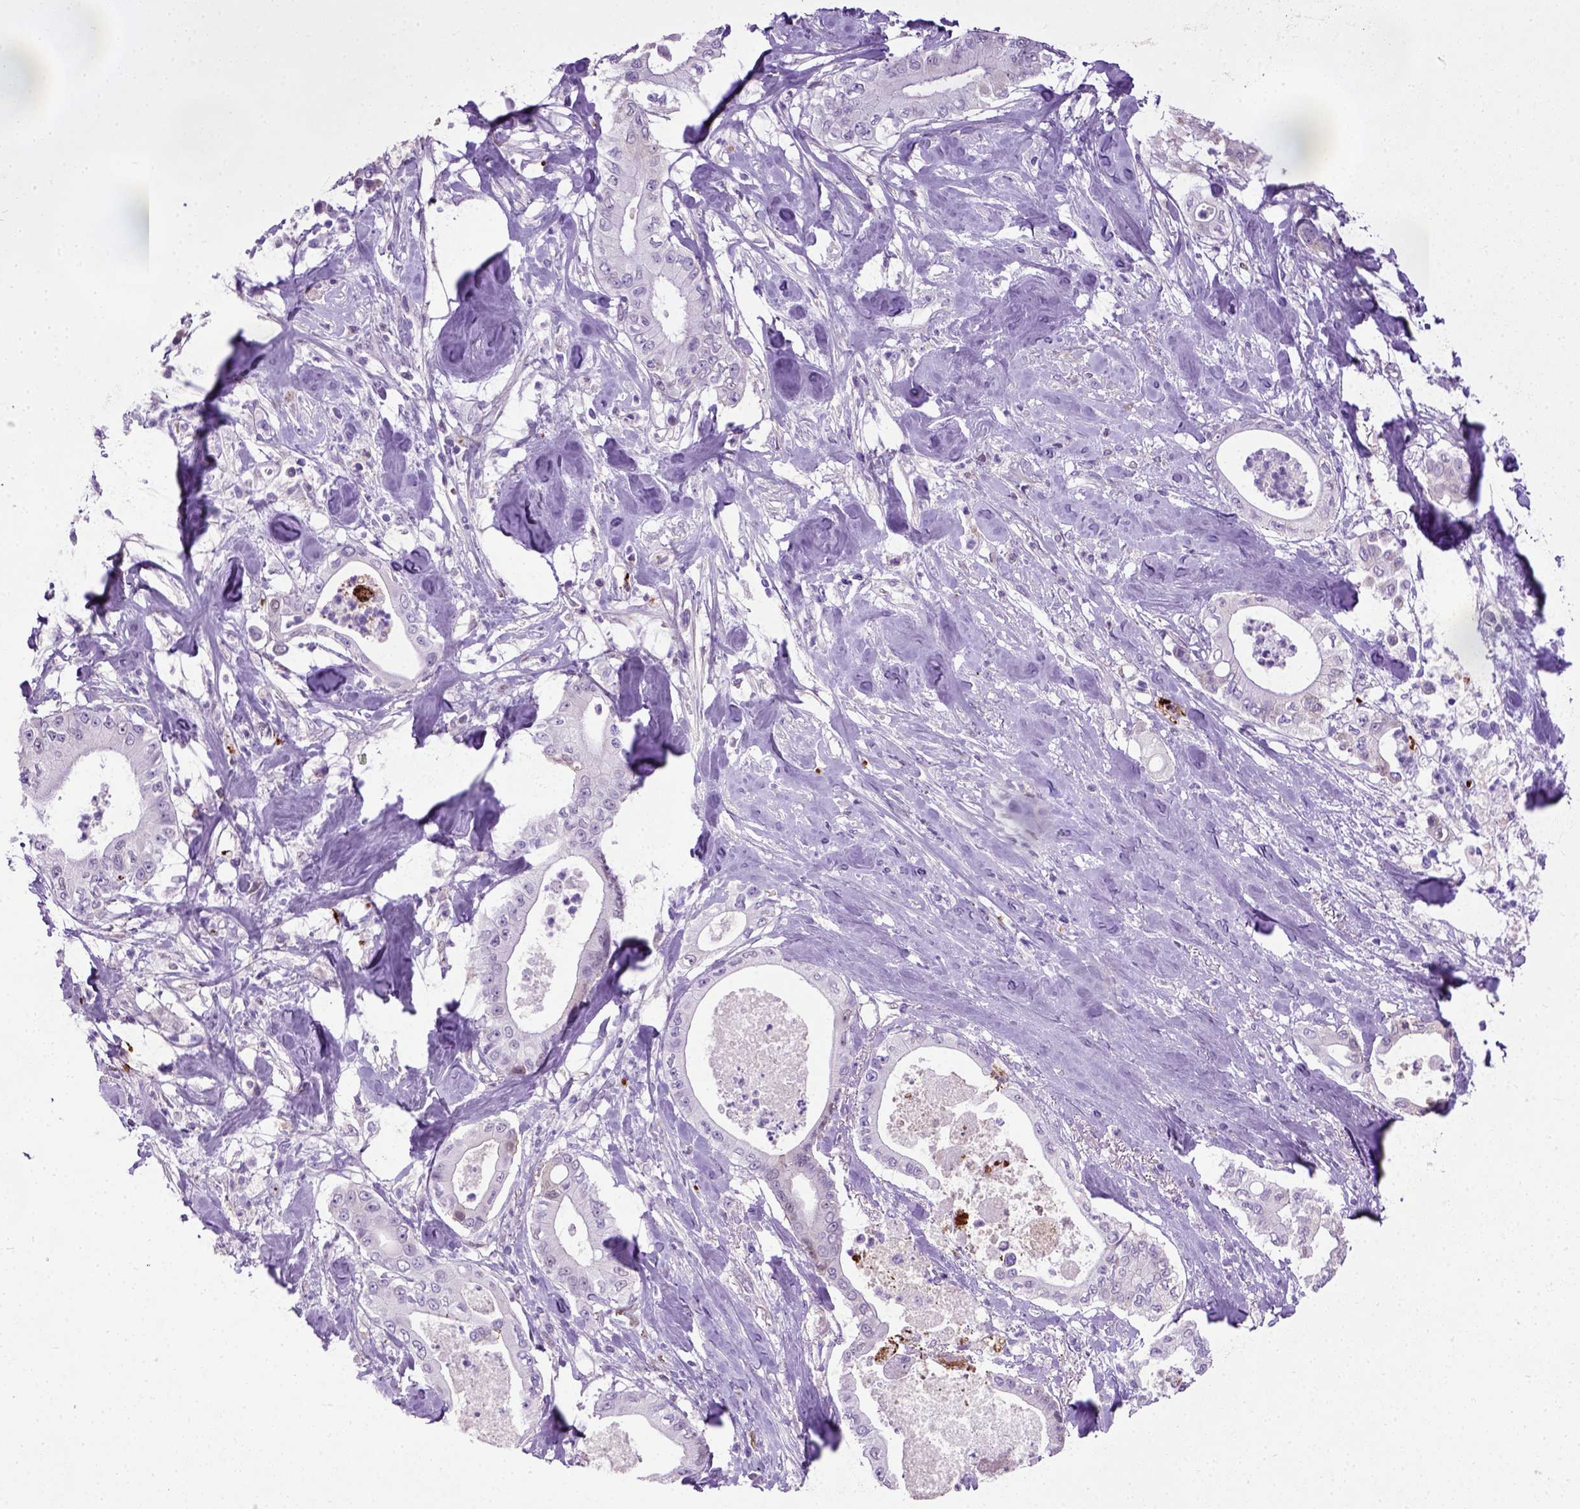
{"staining": {"intensity": "negative", "quantity": "none", "location": "none"}, "tissue": "pancreatic cancer", "cell_type": "Tumor cells", "image_type": "cancer", "snomed": [{"axis": "morphology", "description": "Adenocarcinoma, NOS"}, {"axis": "topography", "description": "Pancreas"}], "caption": "A high-resolution histopathology image shows immunohistochemistry (IHC) staining of adenocarcinoma (pancreatic), which demonstrates no significant expression in tumor cells.", "gene": "ADAMTS8", "patient": {"sex": "male", "age": 71}}